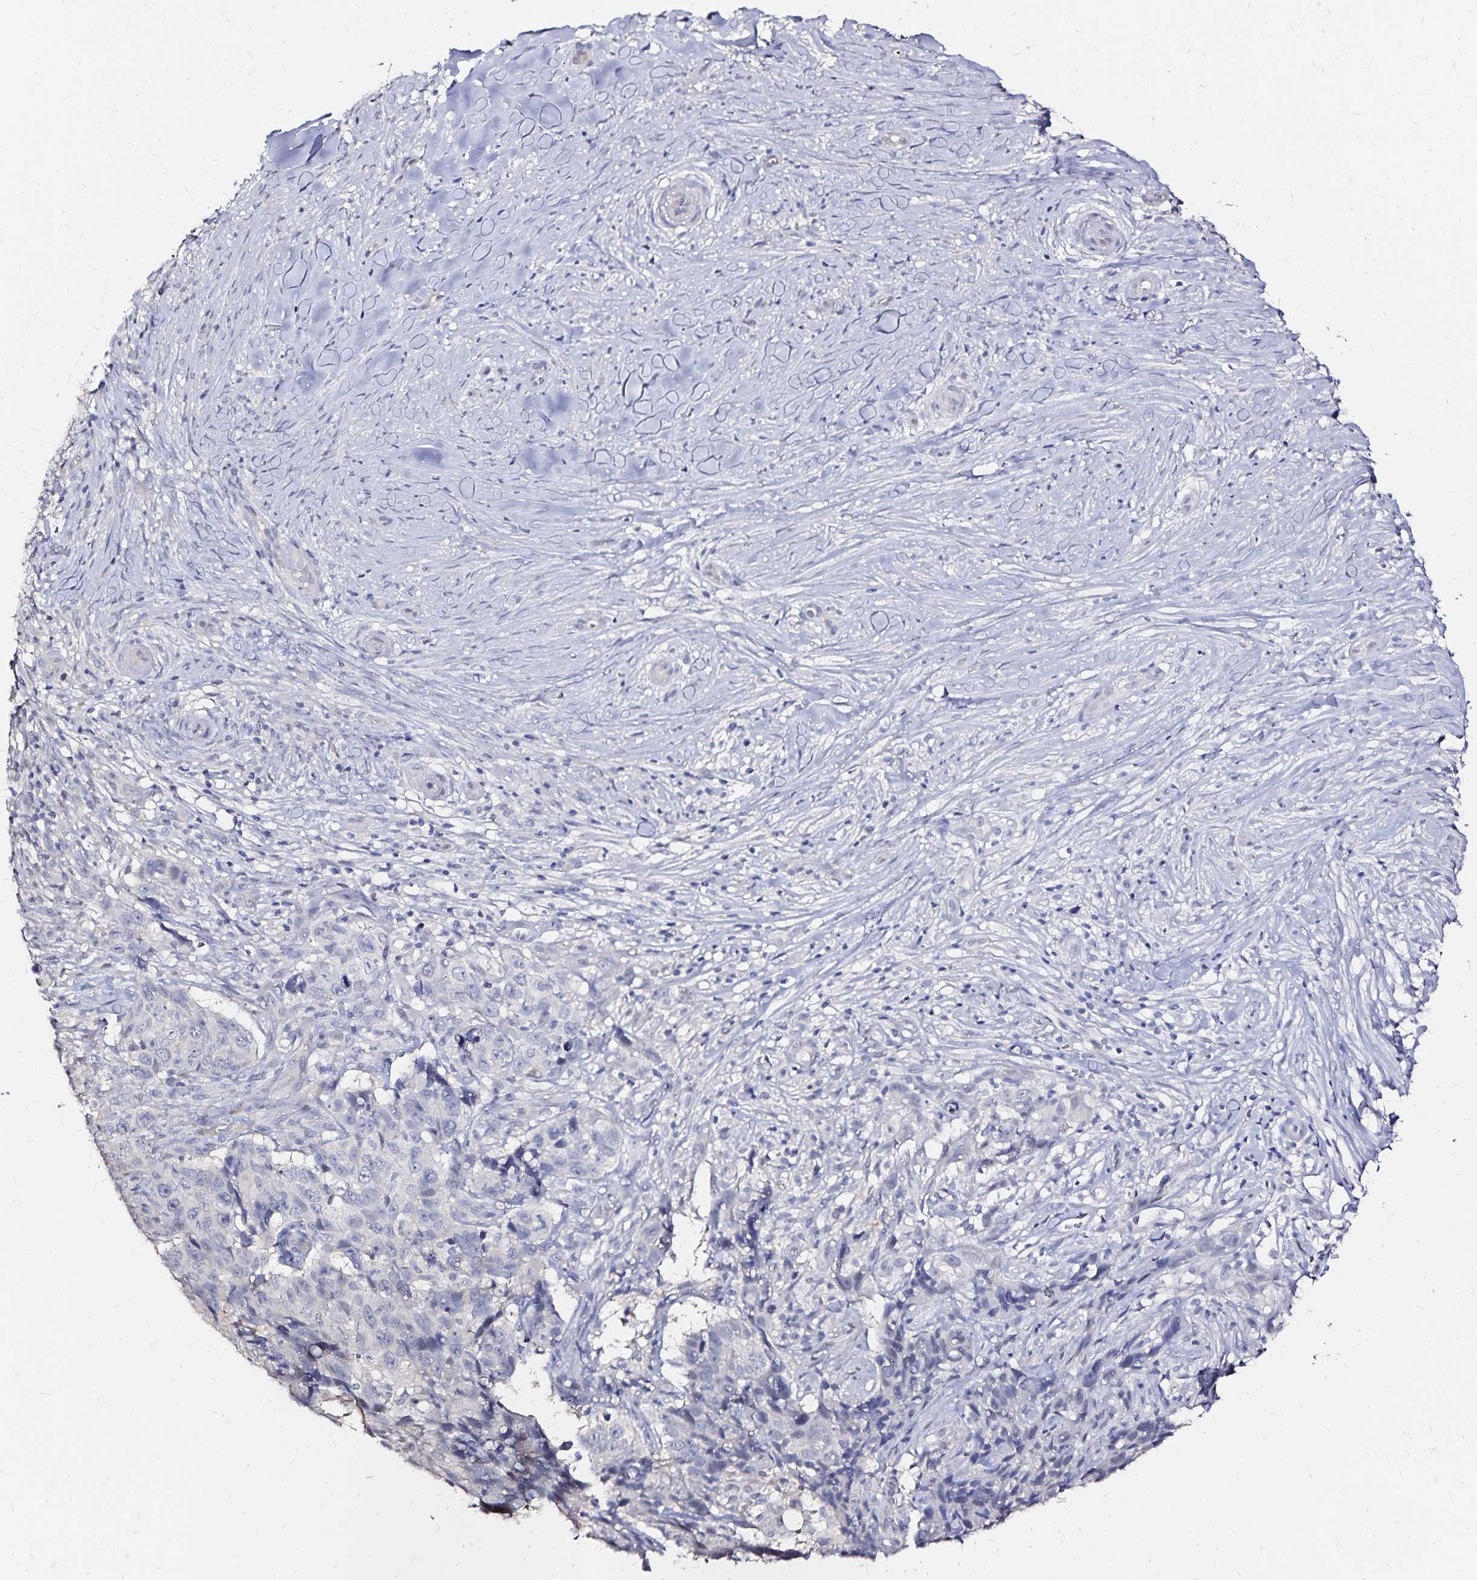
{"staining": {"intensity": "negative", "quantity": "none", "location": "none"}, "tissue": "skin cancer", "cell_type": "Tumor cells", "image_type": "cancer", "snomed": [{"axis": "morphology", "description": "Basal cell carcinoma"}, {"axis": "topography", "description": "Skin"}], "caption": "Immunohistochemistry of skin cancer displays no positivity in tumor cells.", "gene": "SLC5A1", "patient": {"sex": "female", "age": 82}}